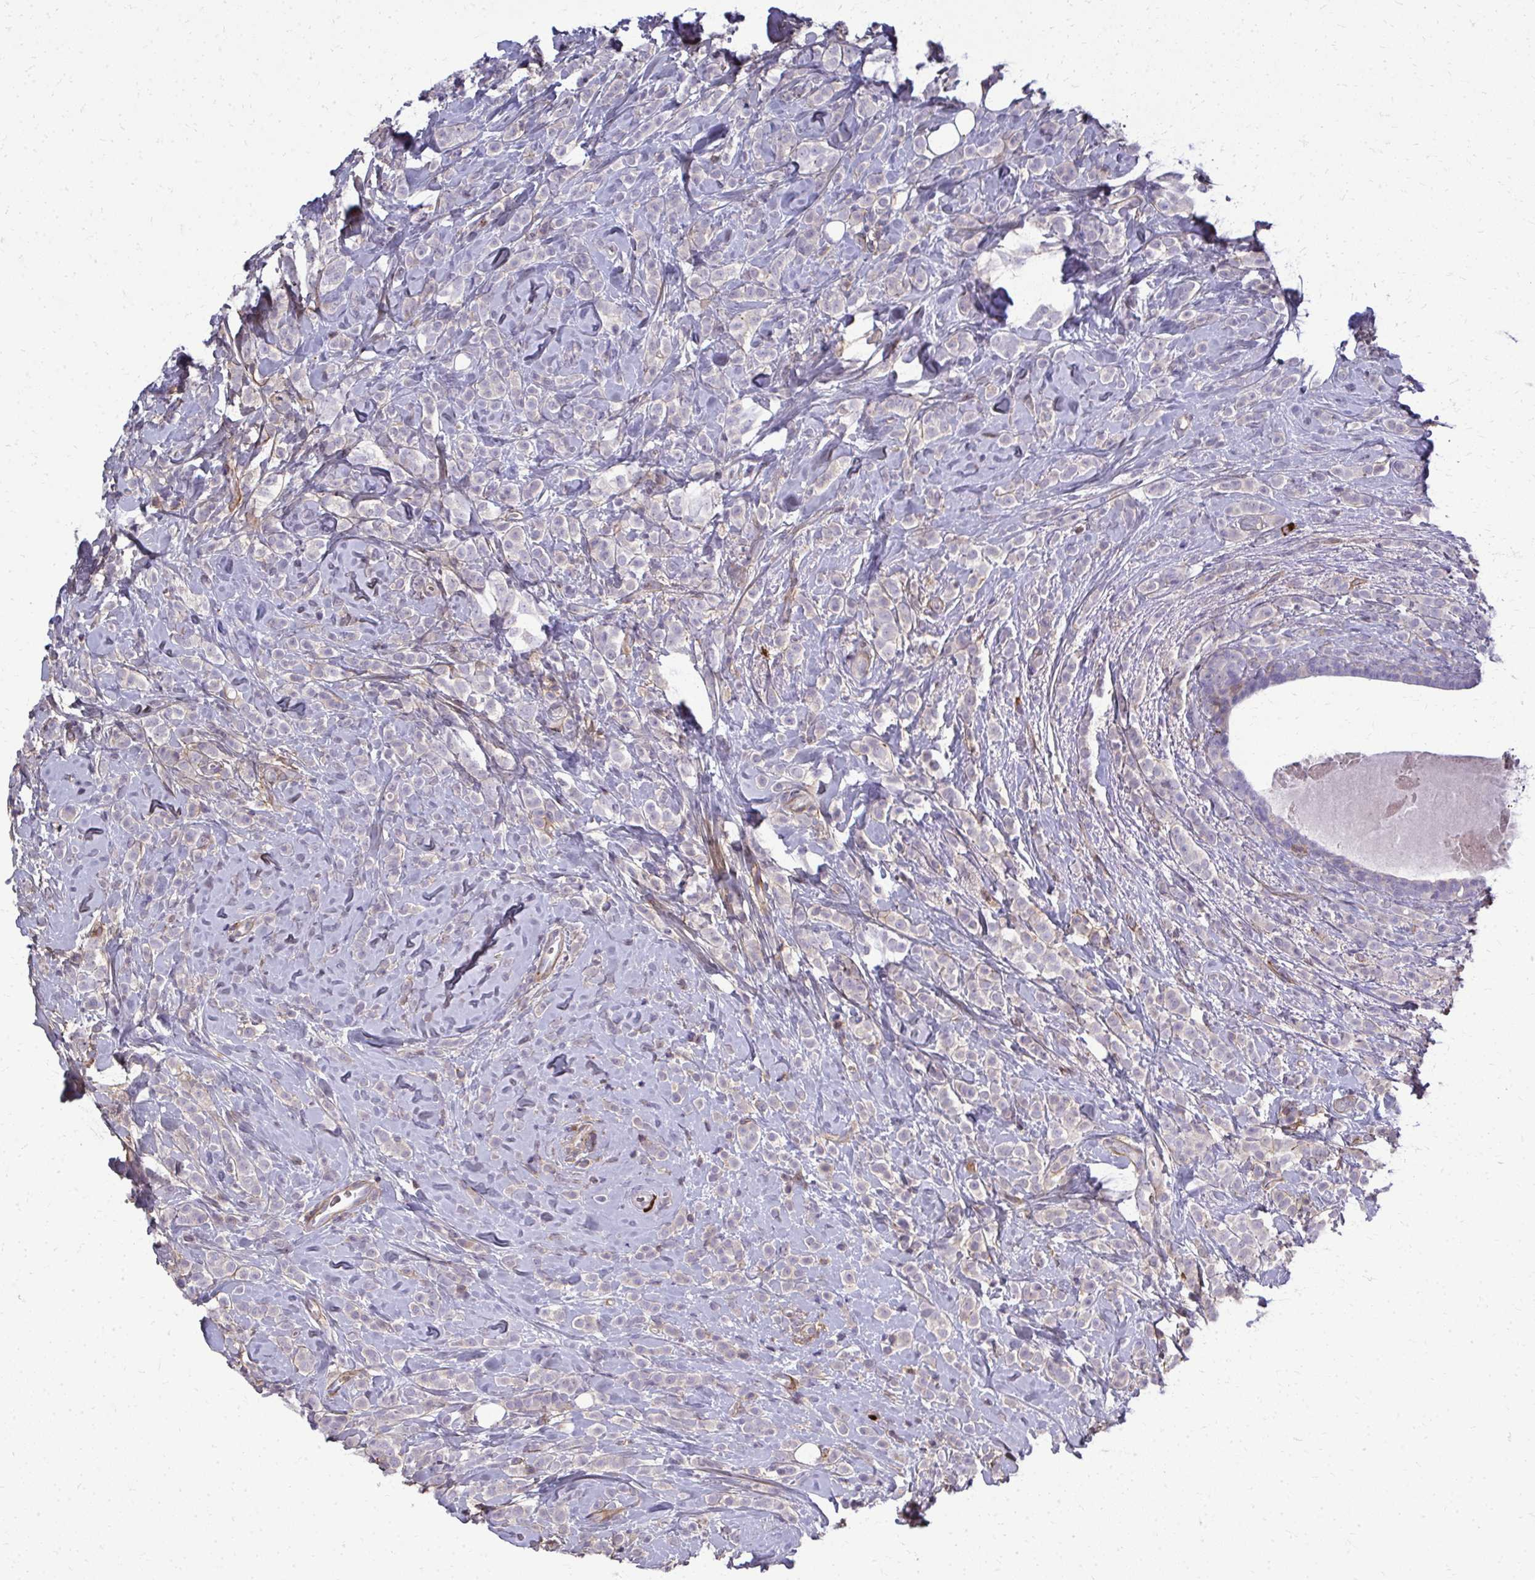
{"staining": {"intensity": "negative", "quantity": "none", "location": "none"}, "tissue": "breast cancer", "cell_type": "Tumor cells", "image_type": "cancer", "snomed": [{"axis": "morphology", "description": "Lobular carcinoma"}, {"axis": "topography", "description": "Breast"}], "caption": "Tumor cells are negative for protein expression in human breast cancer. The staining was performed using DAB (3,3'-diaminobenzidine) to visualize the protein expression in brown, while the nuclei were stained in blue with hematoxylin (Magnification: 20x).", "gene": "AP5M1", "patient": {"sex": "female", "age": 49}}